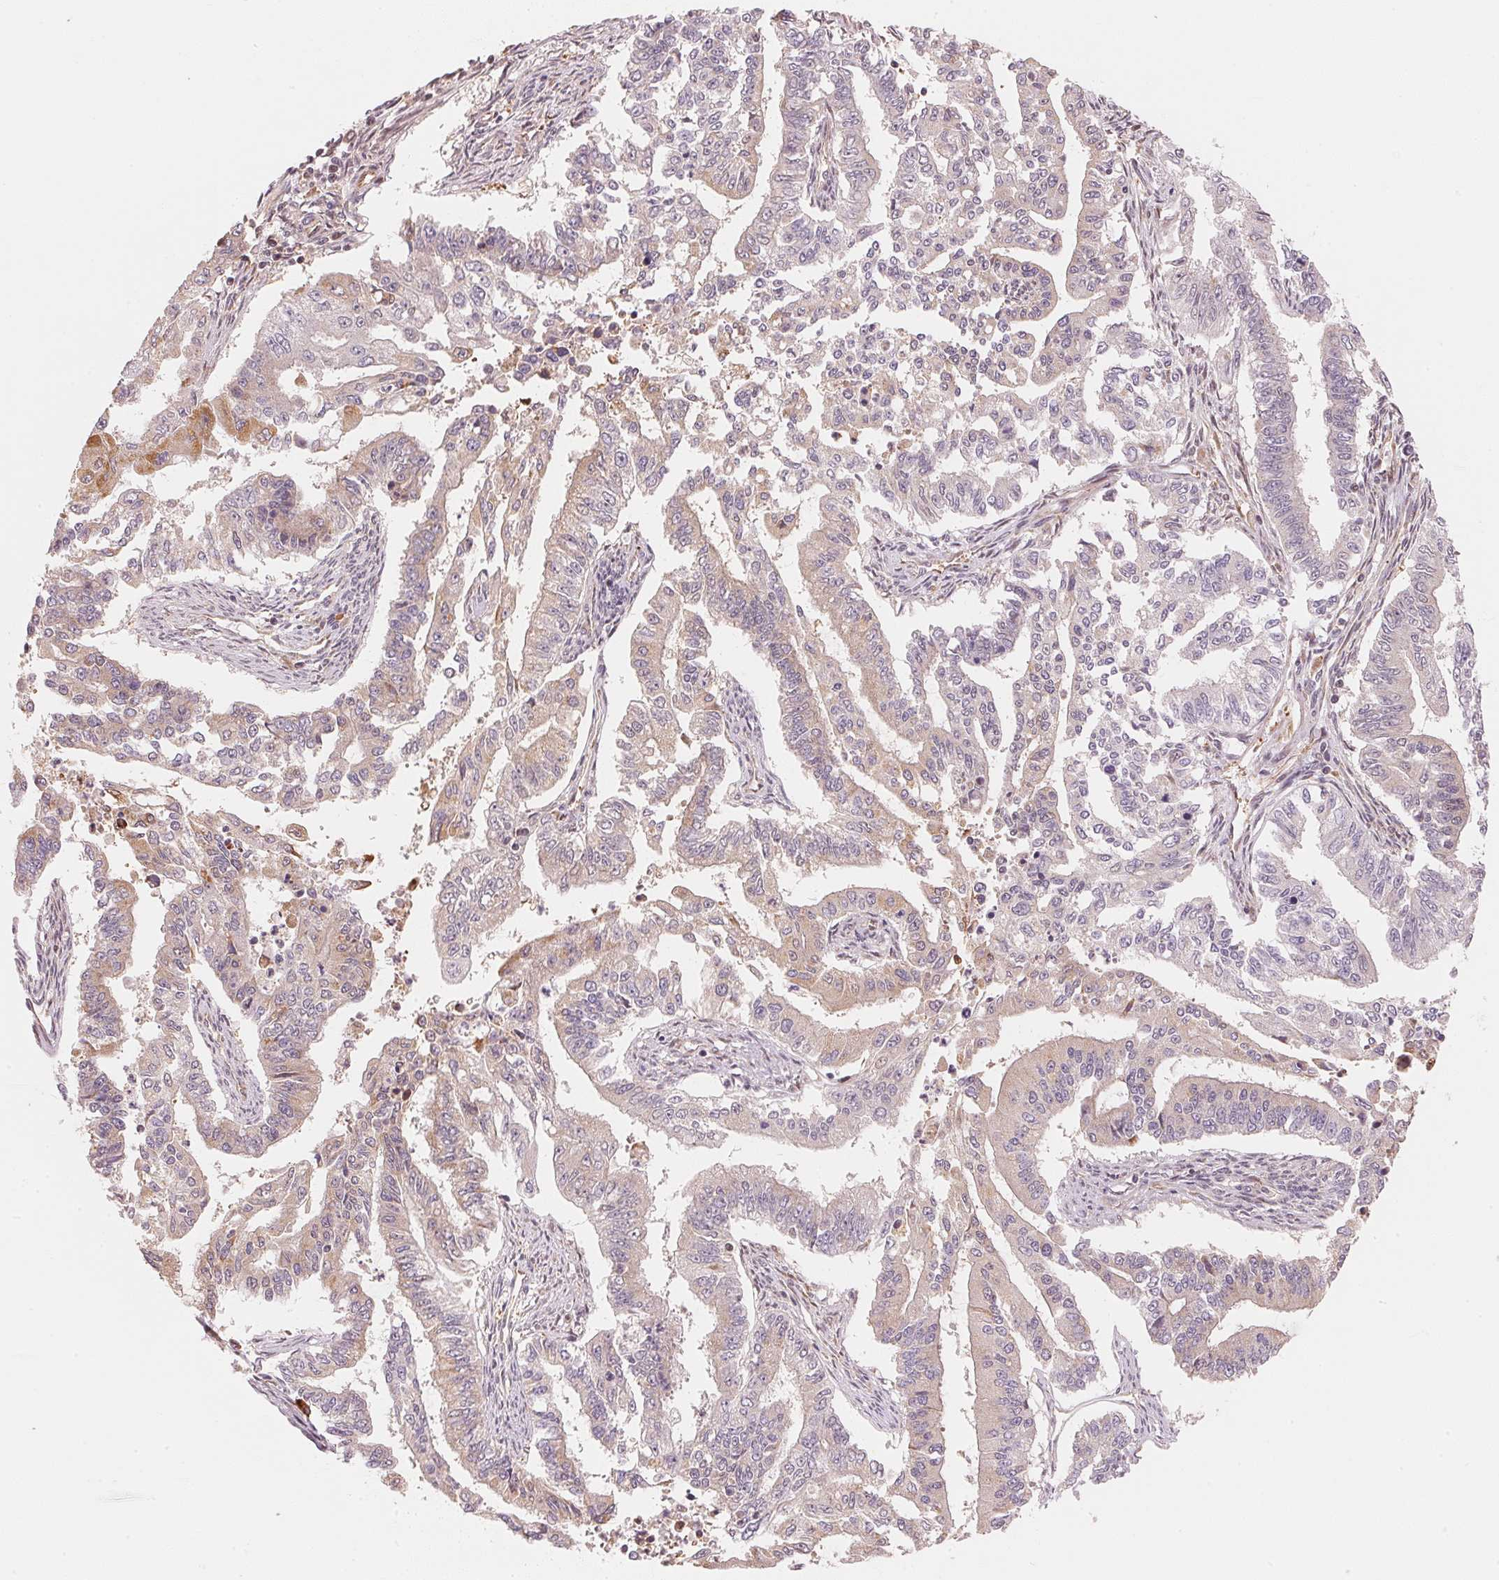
{"staining": {"intensity": "weak", "quantity": "<25%", "location": "cytoplasmic/membranous"}, "tissue": "endometrial cancer", "cell_type": "Tumor cells", "image_type": "cancer", "snomed": [{"axis": "morphology", "description": "Adenocarcinoma, NOS"}, {"axis": "topography", "description": "Uterus"}], "caption": "Photomicrograph shows no protein staining in tumor cells of adenocarcinoma (endometrial) tissue. (DAB (3,3'-diaminobenzidine) immunohistochemistry, high magnification).", "gene": "PRKN", "patient": {"sex": "female", "age": 59}}